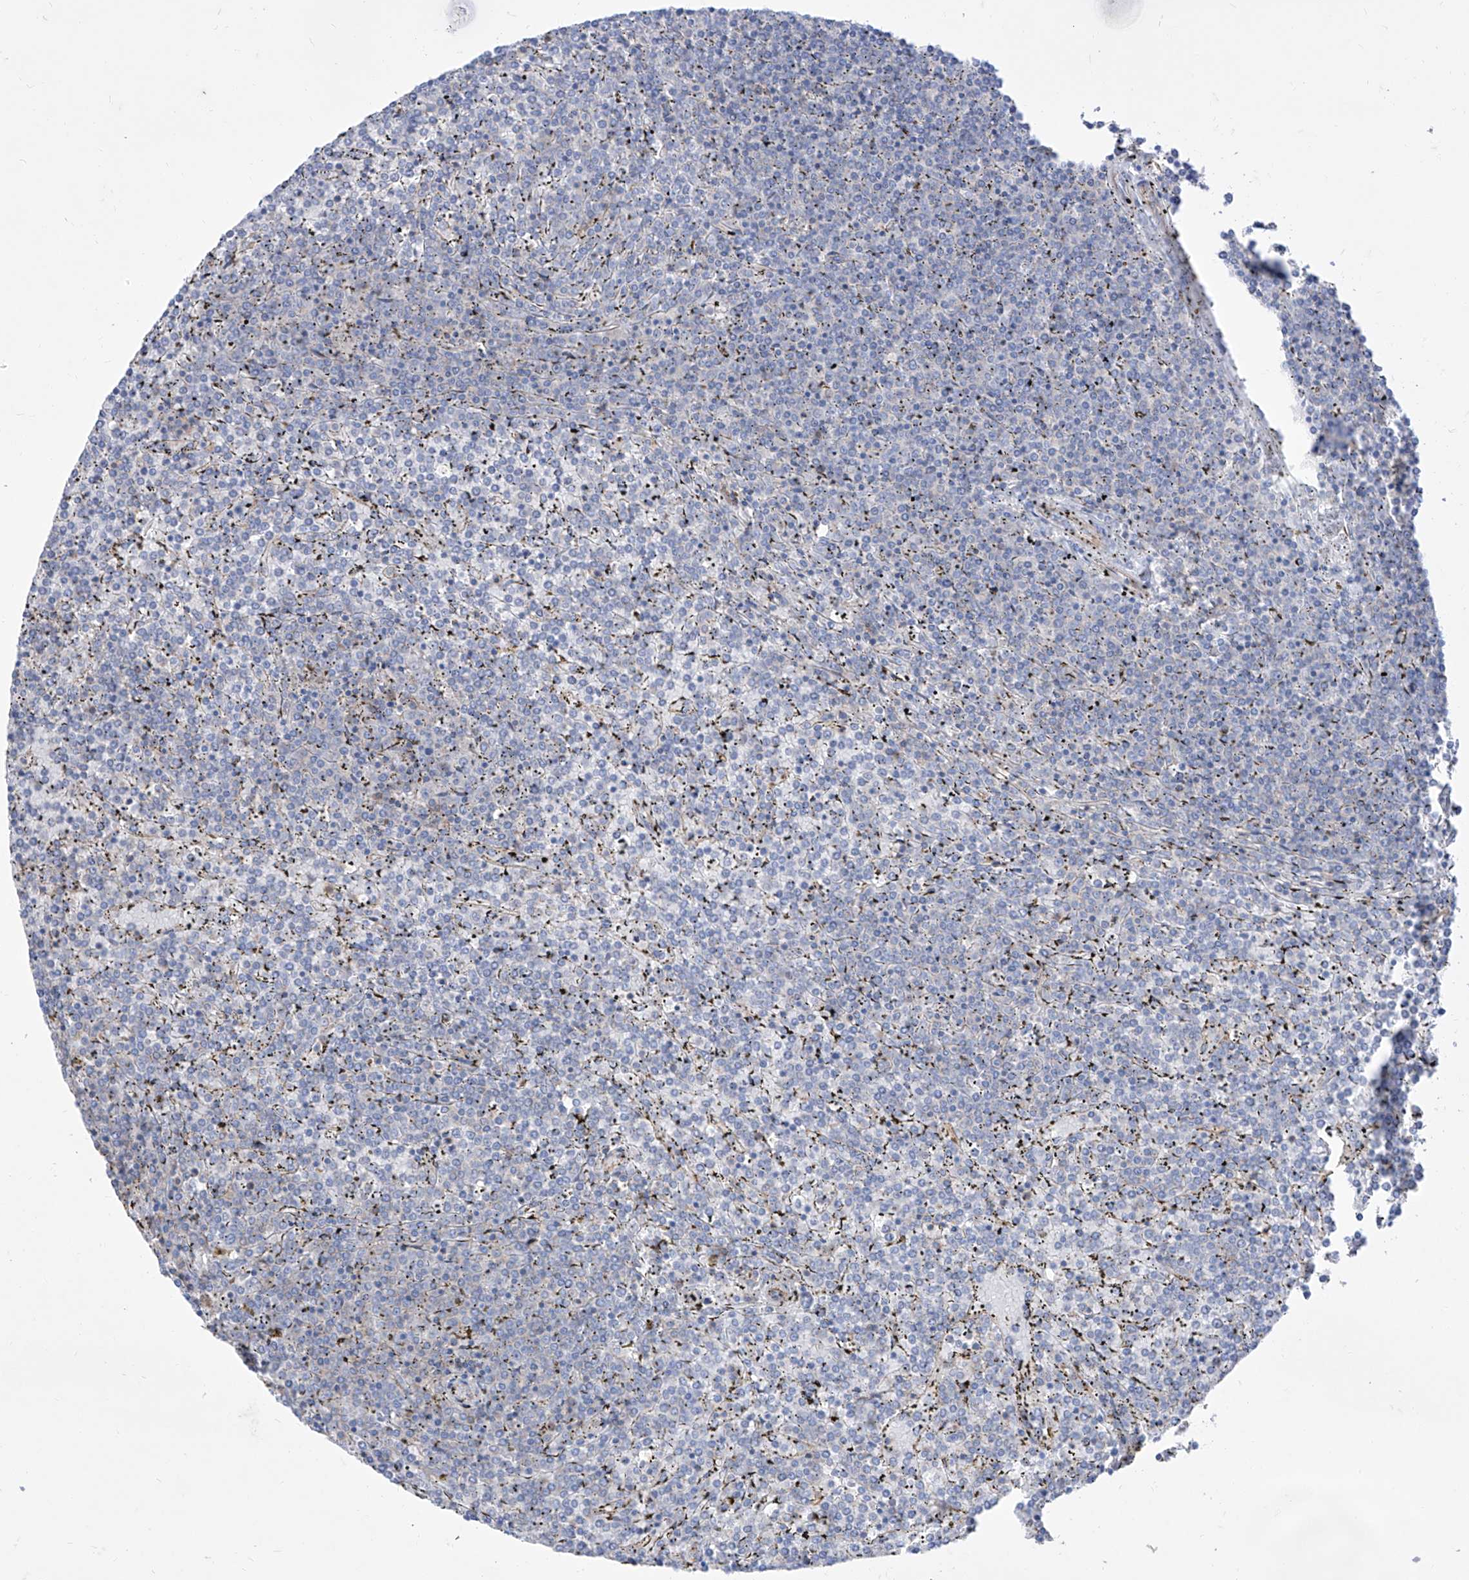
{"staining": {"intensity": "negative", "quantity": "none", "location": "none"}, "tissue": "lymphoma", "cell_type": "Tumor cells", "image_type": "cancer", "snomed": [{"axis": "morphology", "description": "Malignant lymphoma, non-Hodgkin's type, Low grade"}, {"axis": "topography", "description": "Spleen"}], "caption": "Malignant lymphoma, non-Hodgkin's type (low-grade) was stained to show a protein in brown. There is no significant positivity in tumor cells. (DAB IHC with hematoxylin counter stain).", "gene": "C1orf74", "patient": {"sex": "female", "age": 19}}